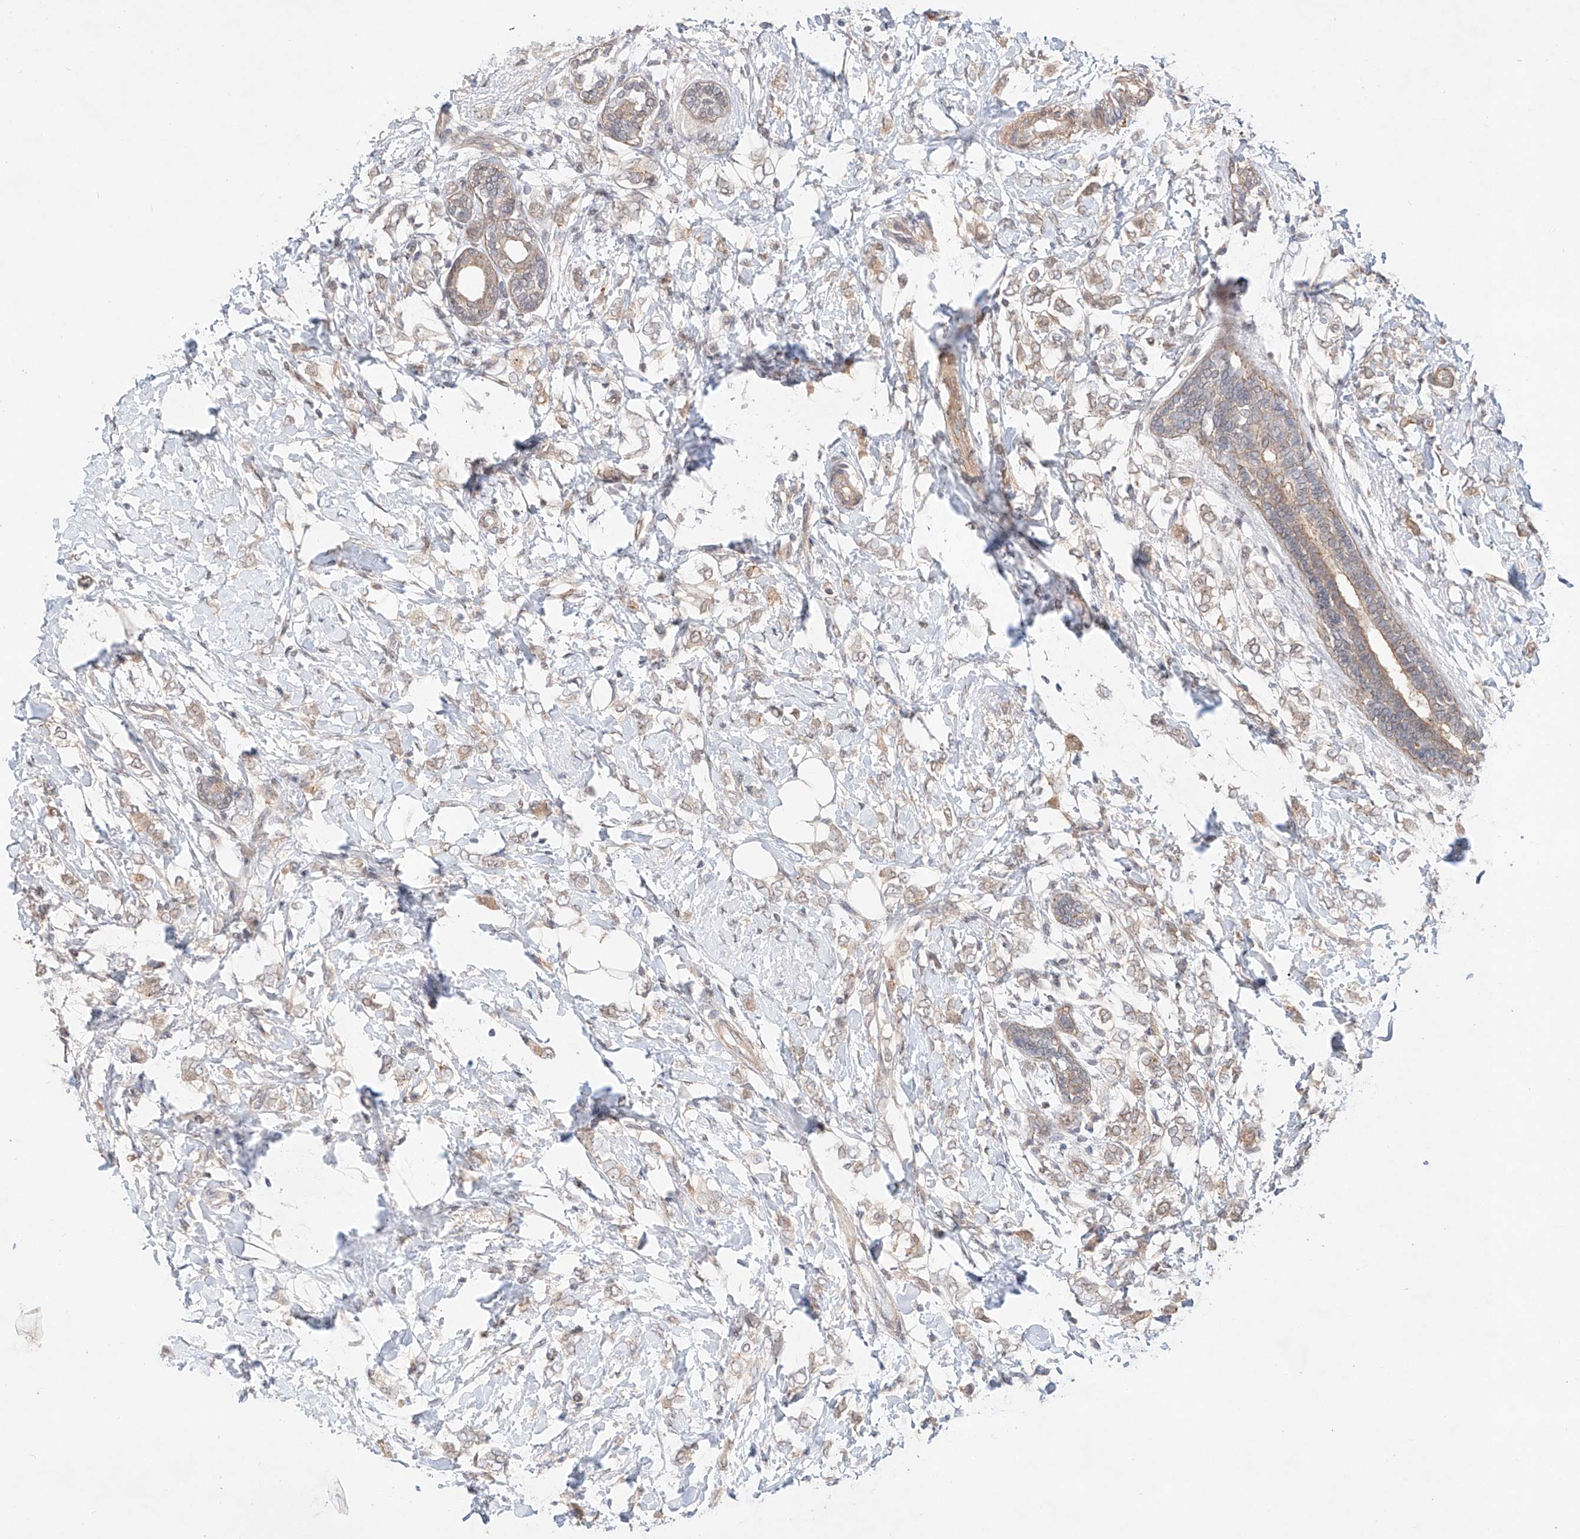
{"staining": {"intensity": "weak", "quantity": "<25%", "location": "cytoplasmic/membranous"}, "tissue": "breast cancer", "cell_type": "Tumor cells", "image_type": "cancer", "snomed": [{"axis": "morphology", "description": "Normal tissue, NOS"}, {"axis": "morphology", "description": "Lobular carcinoma"}, {"axis": "topography", "description": "Breast"}], "caption": "This is an IHC micrograph of human lobular carcinoma (breast). There is no positivity in tumor cells.", "gene": "TSR2", "patient": {"sex": "female", "age": 47}}